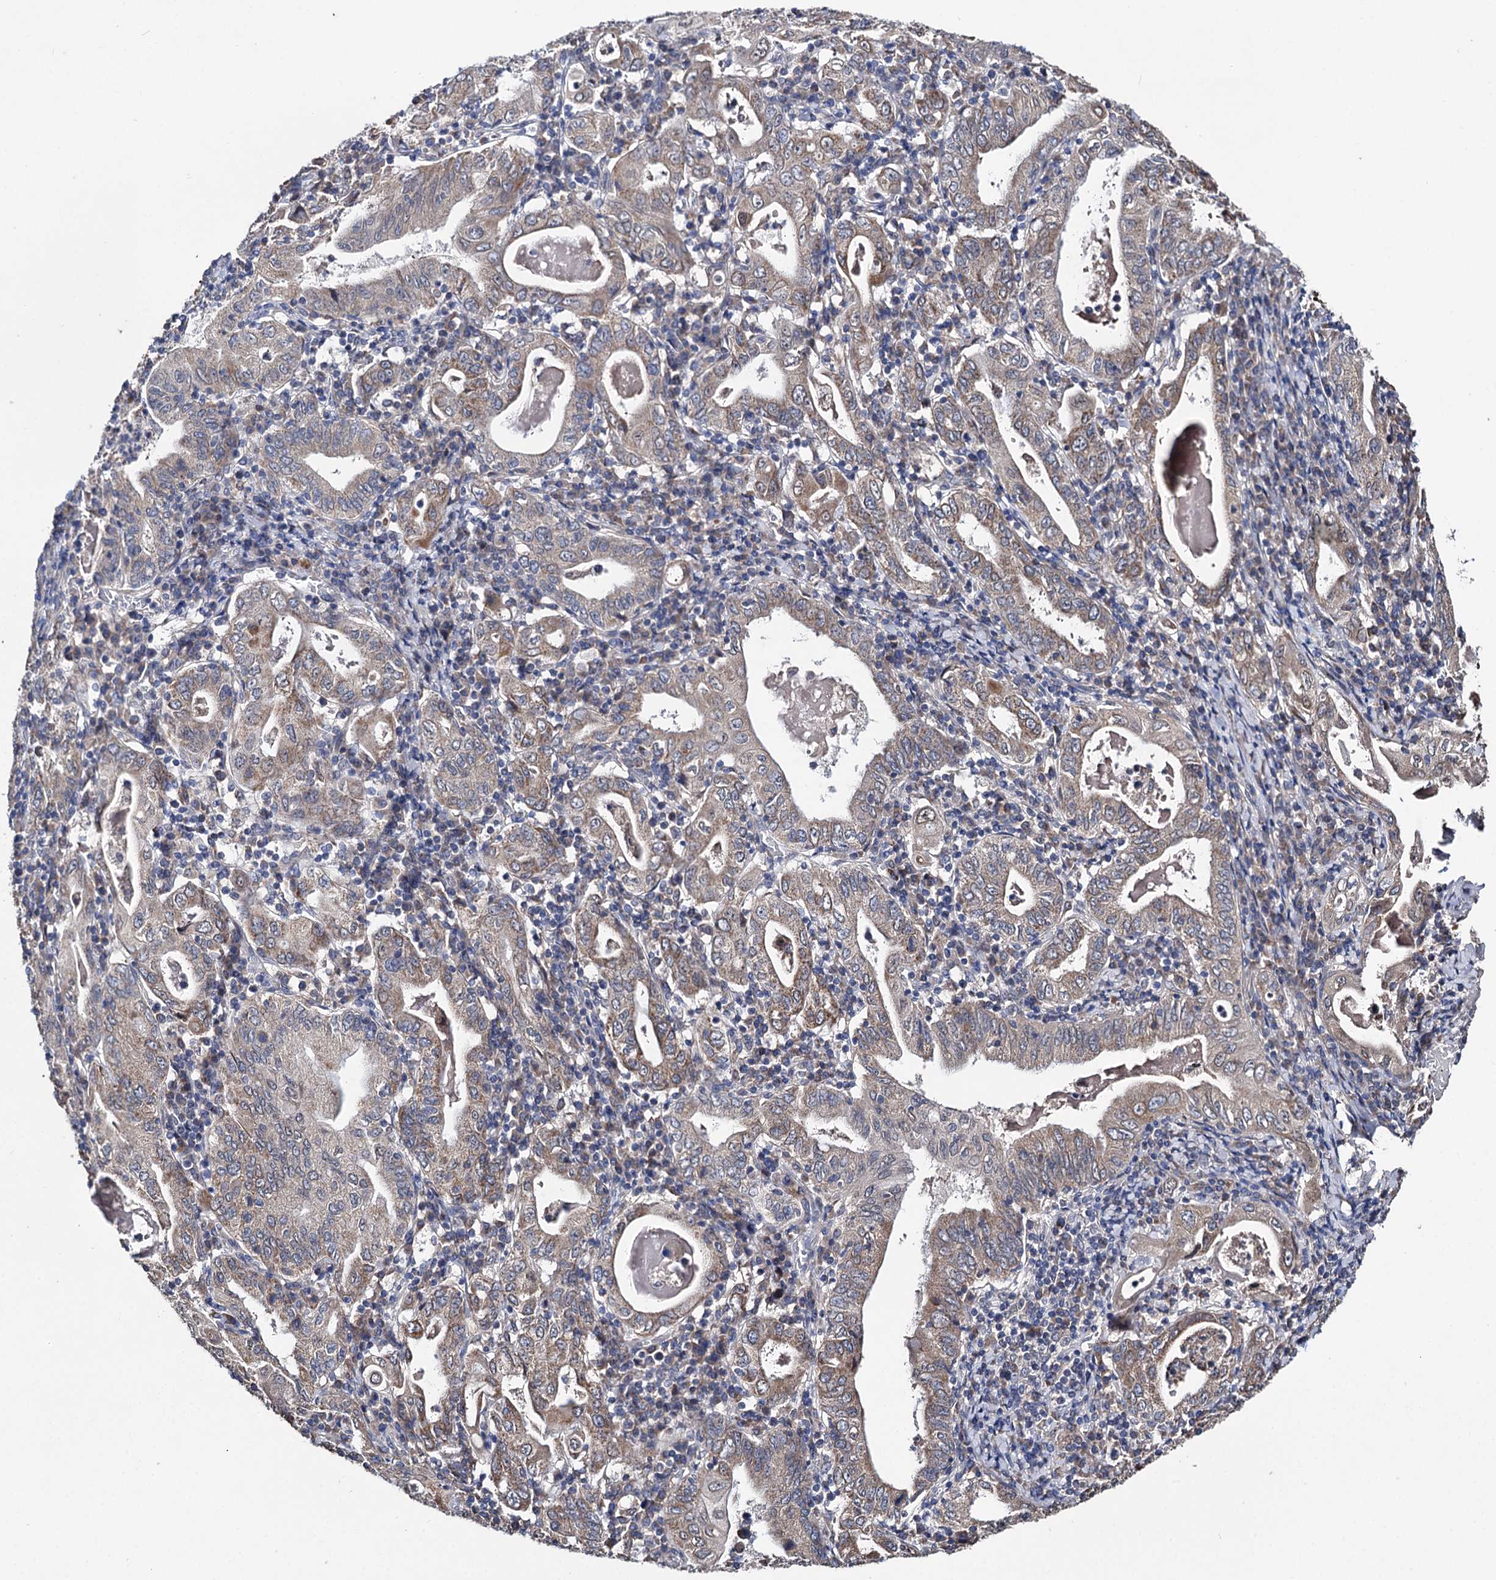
{"staining": {"intensity": "moderate", "quantity": "25%-75%", "location": "cytoplasmic/membranous"}, "tissue": "stomach cancer", "cell_type": "Tumor cells", "image_type": "cancer", "snomed": [{"axis": "morphology", "description": "Normal tissue, NOS"}, {"axis": "morphology", "description": "Adenocarcinoma, NOS"}, {"axis": "topography", "description": "Esophagus"}, {"axis": "topography", "description": "Stomach, upper"}, {"axis": "topography", "description": "Peripheral nerve tissue"}], "caption": "Human adenocarcinoma (stomach) stained with a brown dye demonstrates moderate cytoplasmic/membranous positive expression in about 25%-75% of tumor cells.", "gene": "CLPB", "patient": {"sex": "male", "age": 62}}